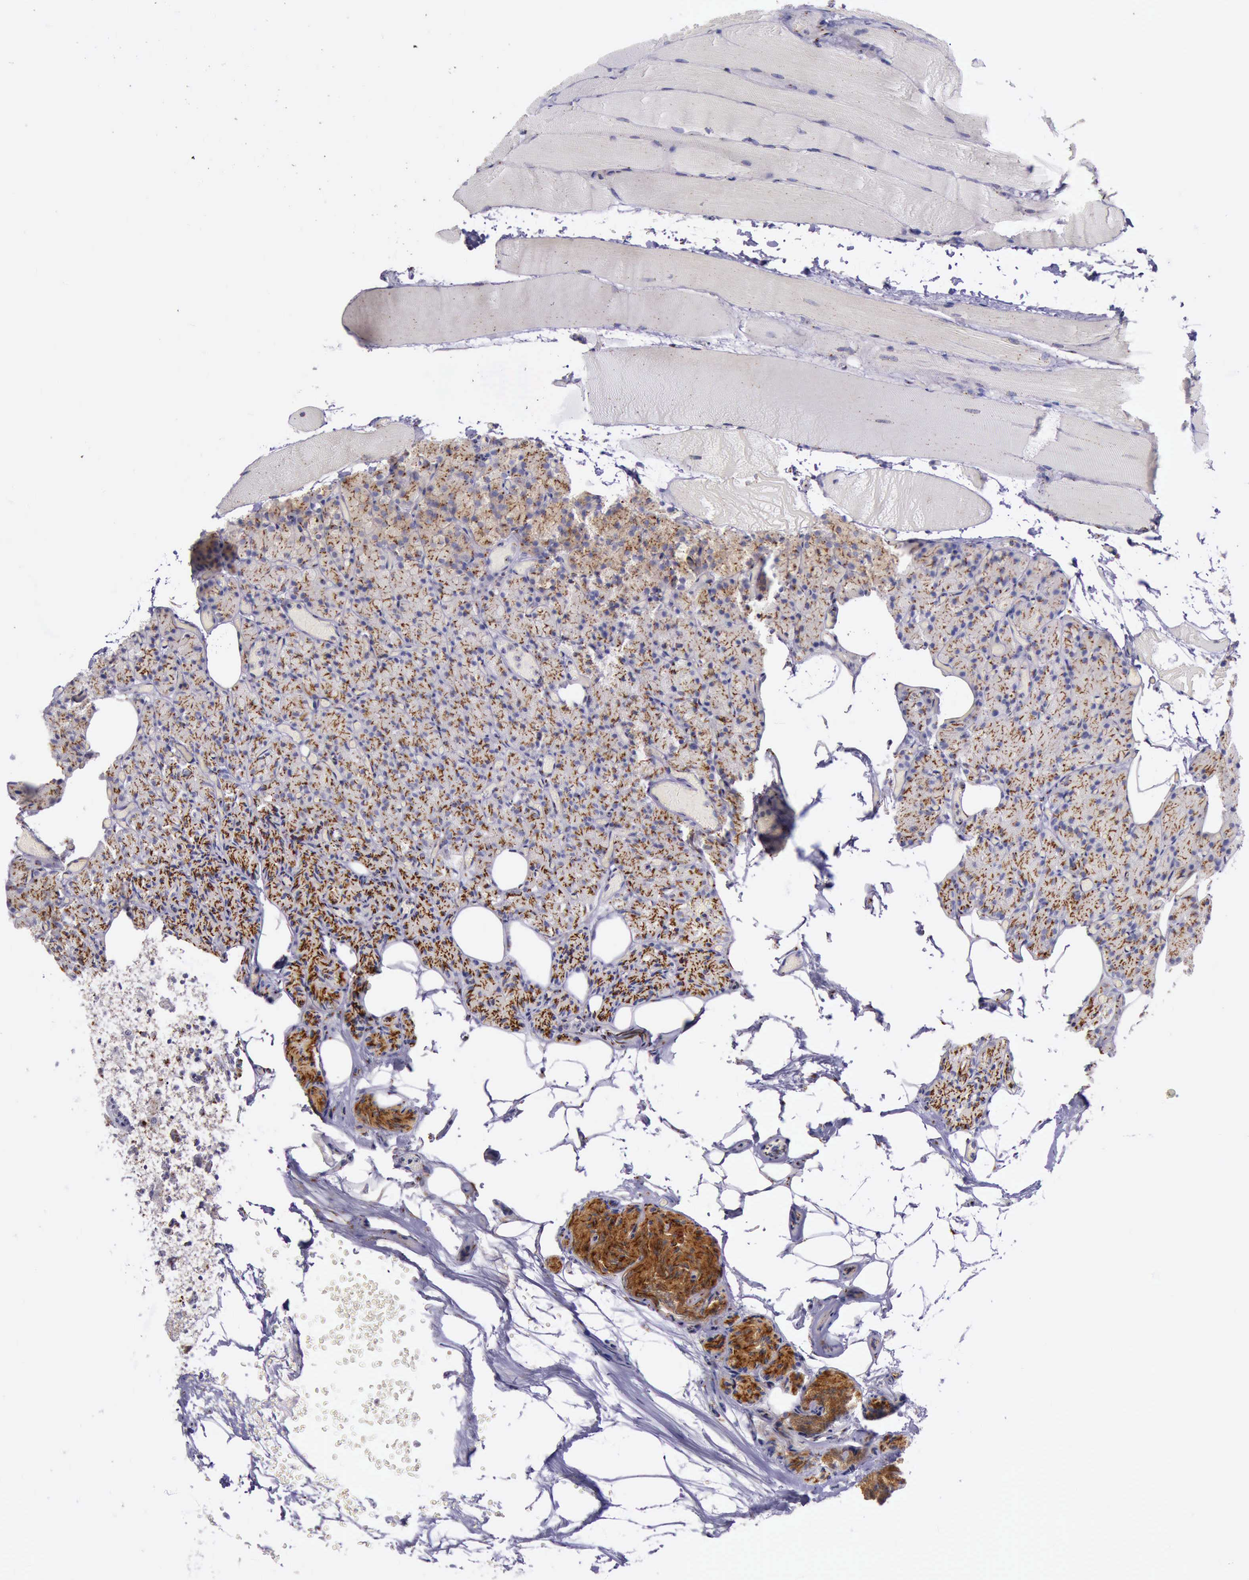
{"staining": {"intensity": "strong", "quantity": ">75%", "location": "cytoplasmic/membranous"}, "tissue": "parathyroid gland", "cell_type": "Glandular cells", "image_type": "normal", "snomed": [{"axis": "morphology", "description": "Normal tissue, NOS"}, {"axis": "topography", "description": "Skeletal muscle"}, {"axis": "topography", "description": "Parathyroid gland"}], "caption": "Brown immunohistochemical staining in normal parathyroid gland exhibits strong cytoplasmic/membranous positivity in about >75% of glandular cells.", "gene": "GOLGA5", "patient": {"sex": "female", "age": 37}}